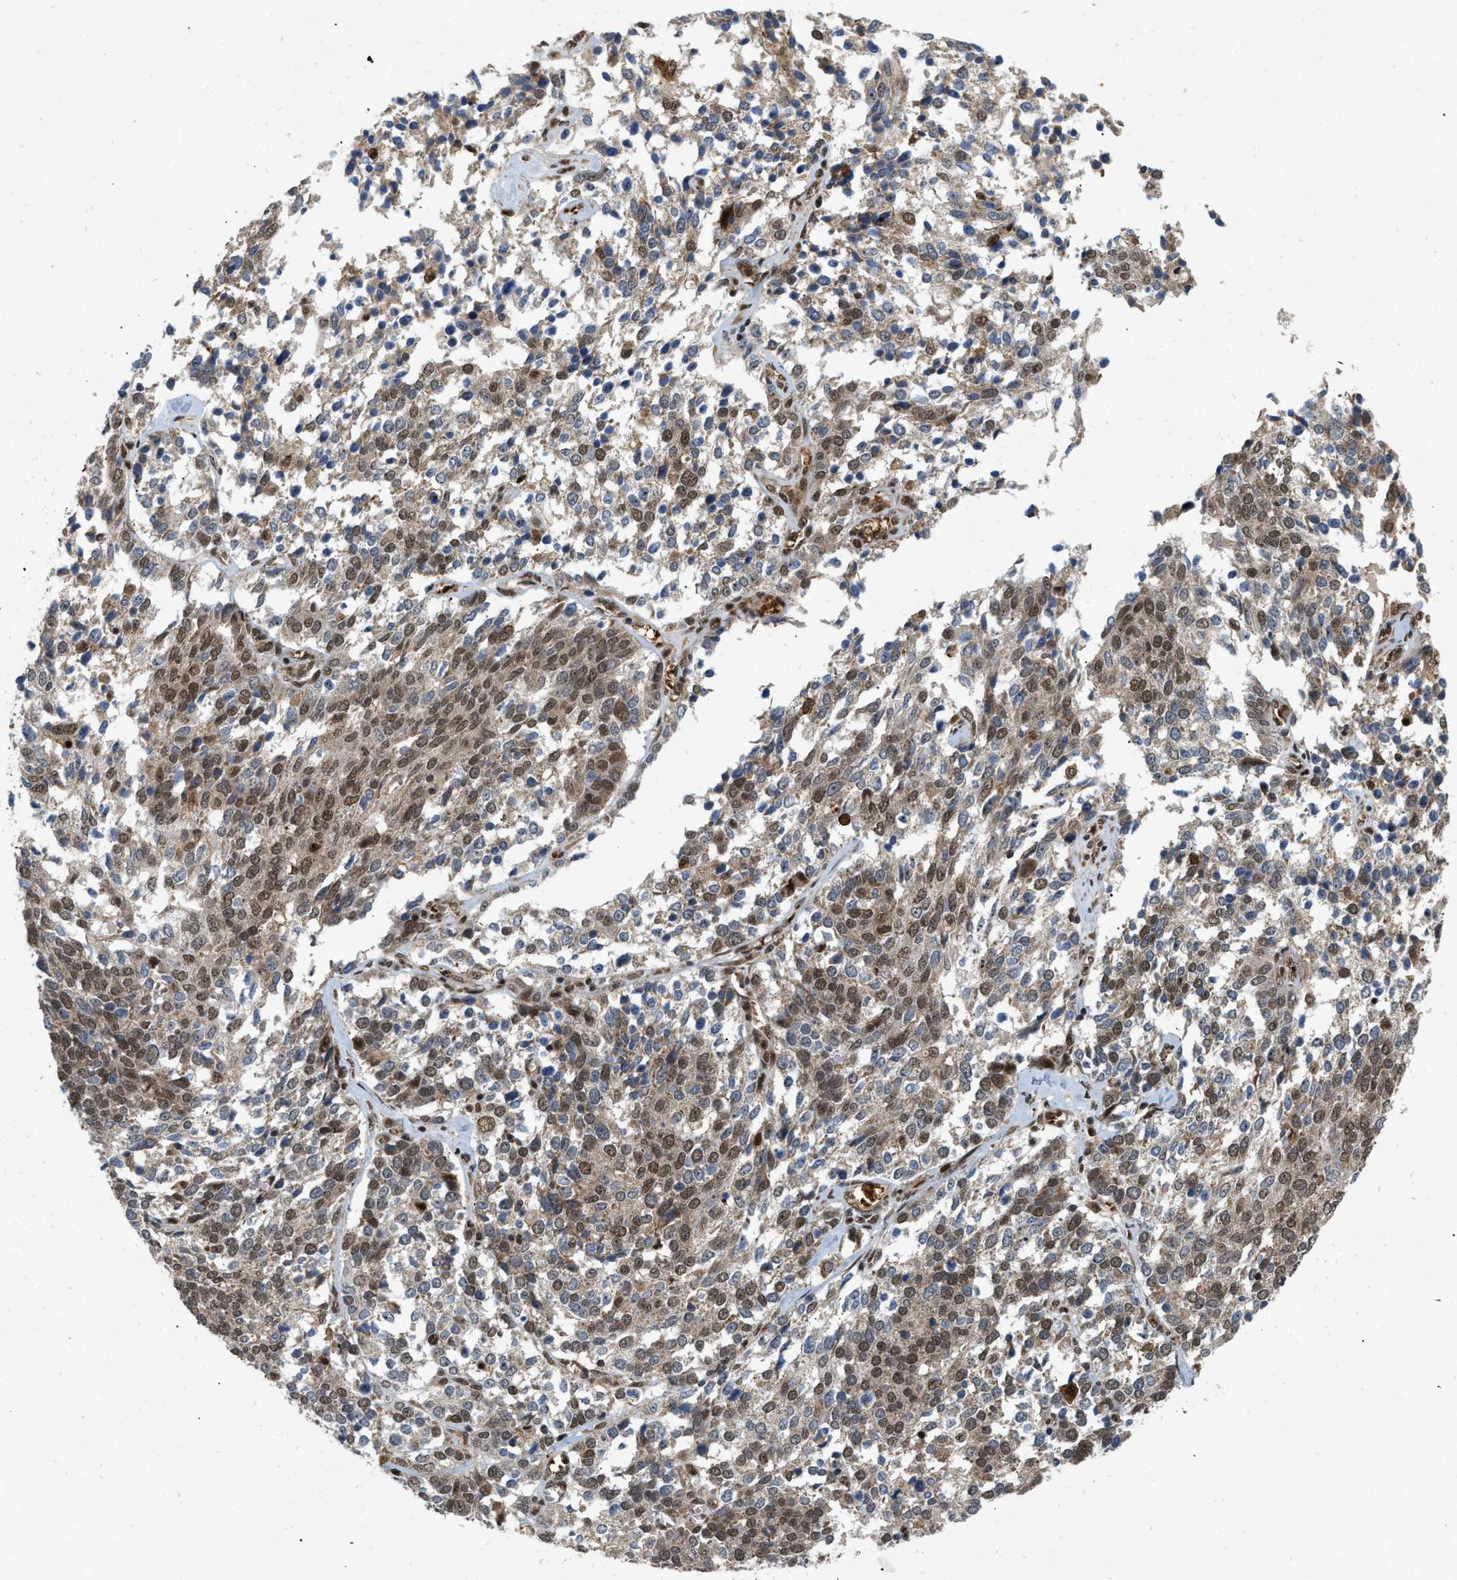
{"staining": {"intensity": "moderate", "quantity": ">75%", "location": "nuclear"}, "tissue": "ovarian cancer", "cell_type": "Tumor cells", "image_type": "cancer", "snomed": [{"axis": "morphology", "description": "Cystadenocarcinoma, serous, NOS"}, {"axis": "topography", "description": "Ovary"}], "caption": "High-power microscopy captured an immunohistochemistry (IHC) histopathology image of ovarian serous cystadenocarcinoma, revealing moderate nuclear expression in approximately >75% of tumor cells. The staining was performed using DAB to visualize the protein expression in brown, while the nuclei were stained in blue with hematoxylin (Magnification: 20x).", "gene": "ANKRD11", "patient": {"sex": "female", "age": 44}}